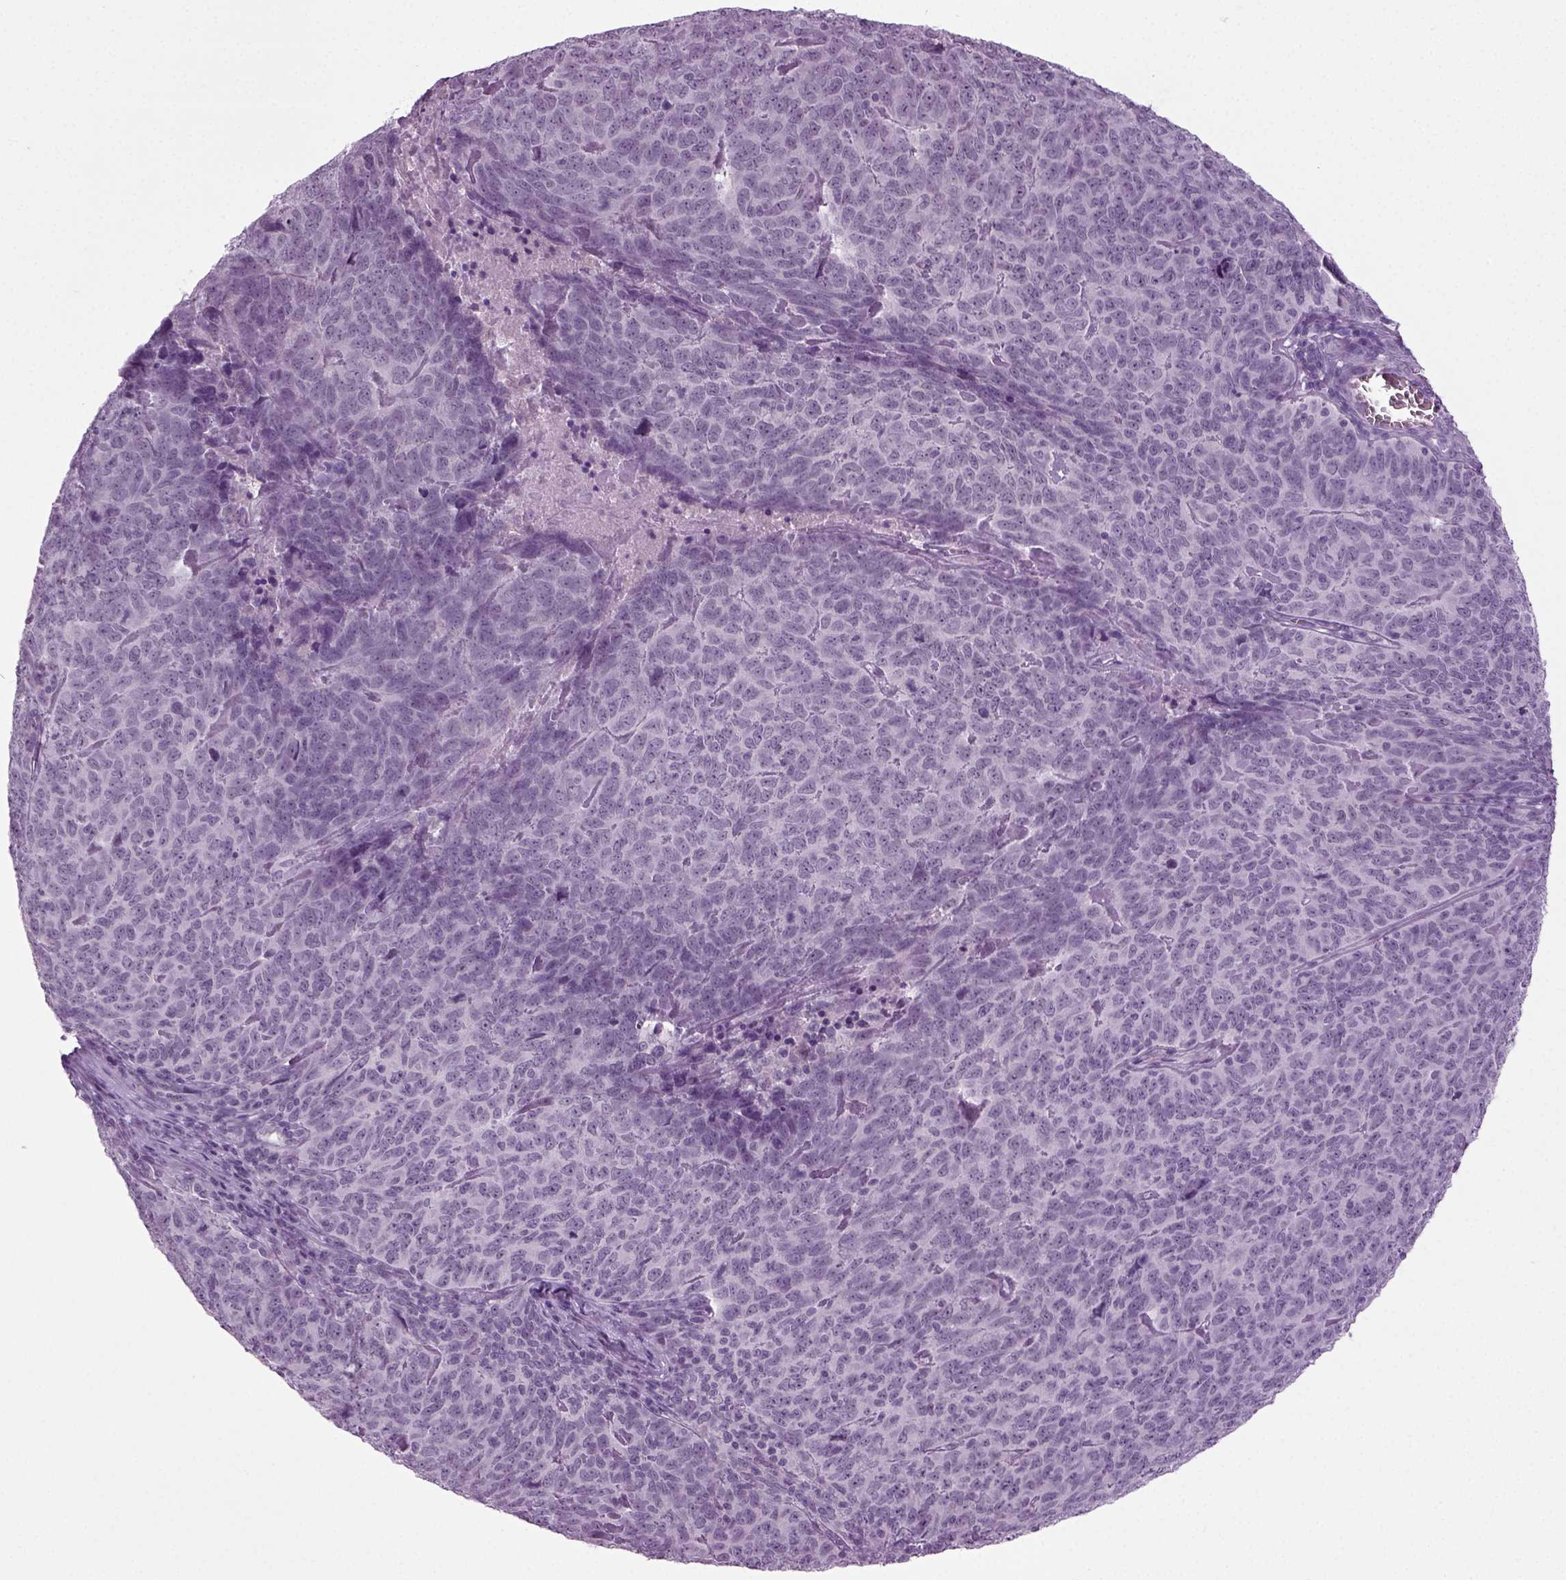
{"staining": {"intensity": "negative", "quantity": "none", "location": "none"}, "tissue": "skin cancer", "cell_type": "Tumor cells", "image_type": "cancer", "snomed": [{"axis": "morphology", "description": "Squamous cell carcinoma, NOS"}, {"axis": "topography", "description": "Skin"}, {"axis": "topography", "description": "Anal"}], "caption": "An immunohistochemistry histopathology image of skin cancer is shown. There is no staining in tumor cells of skin cancer.", "gene": "ZC2HC1C", "patient": {"sex": "female", "age": 51}}